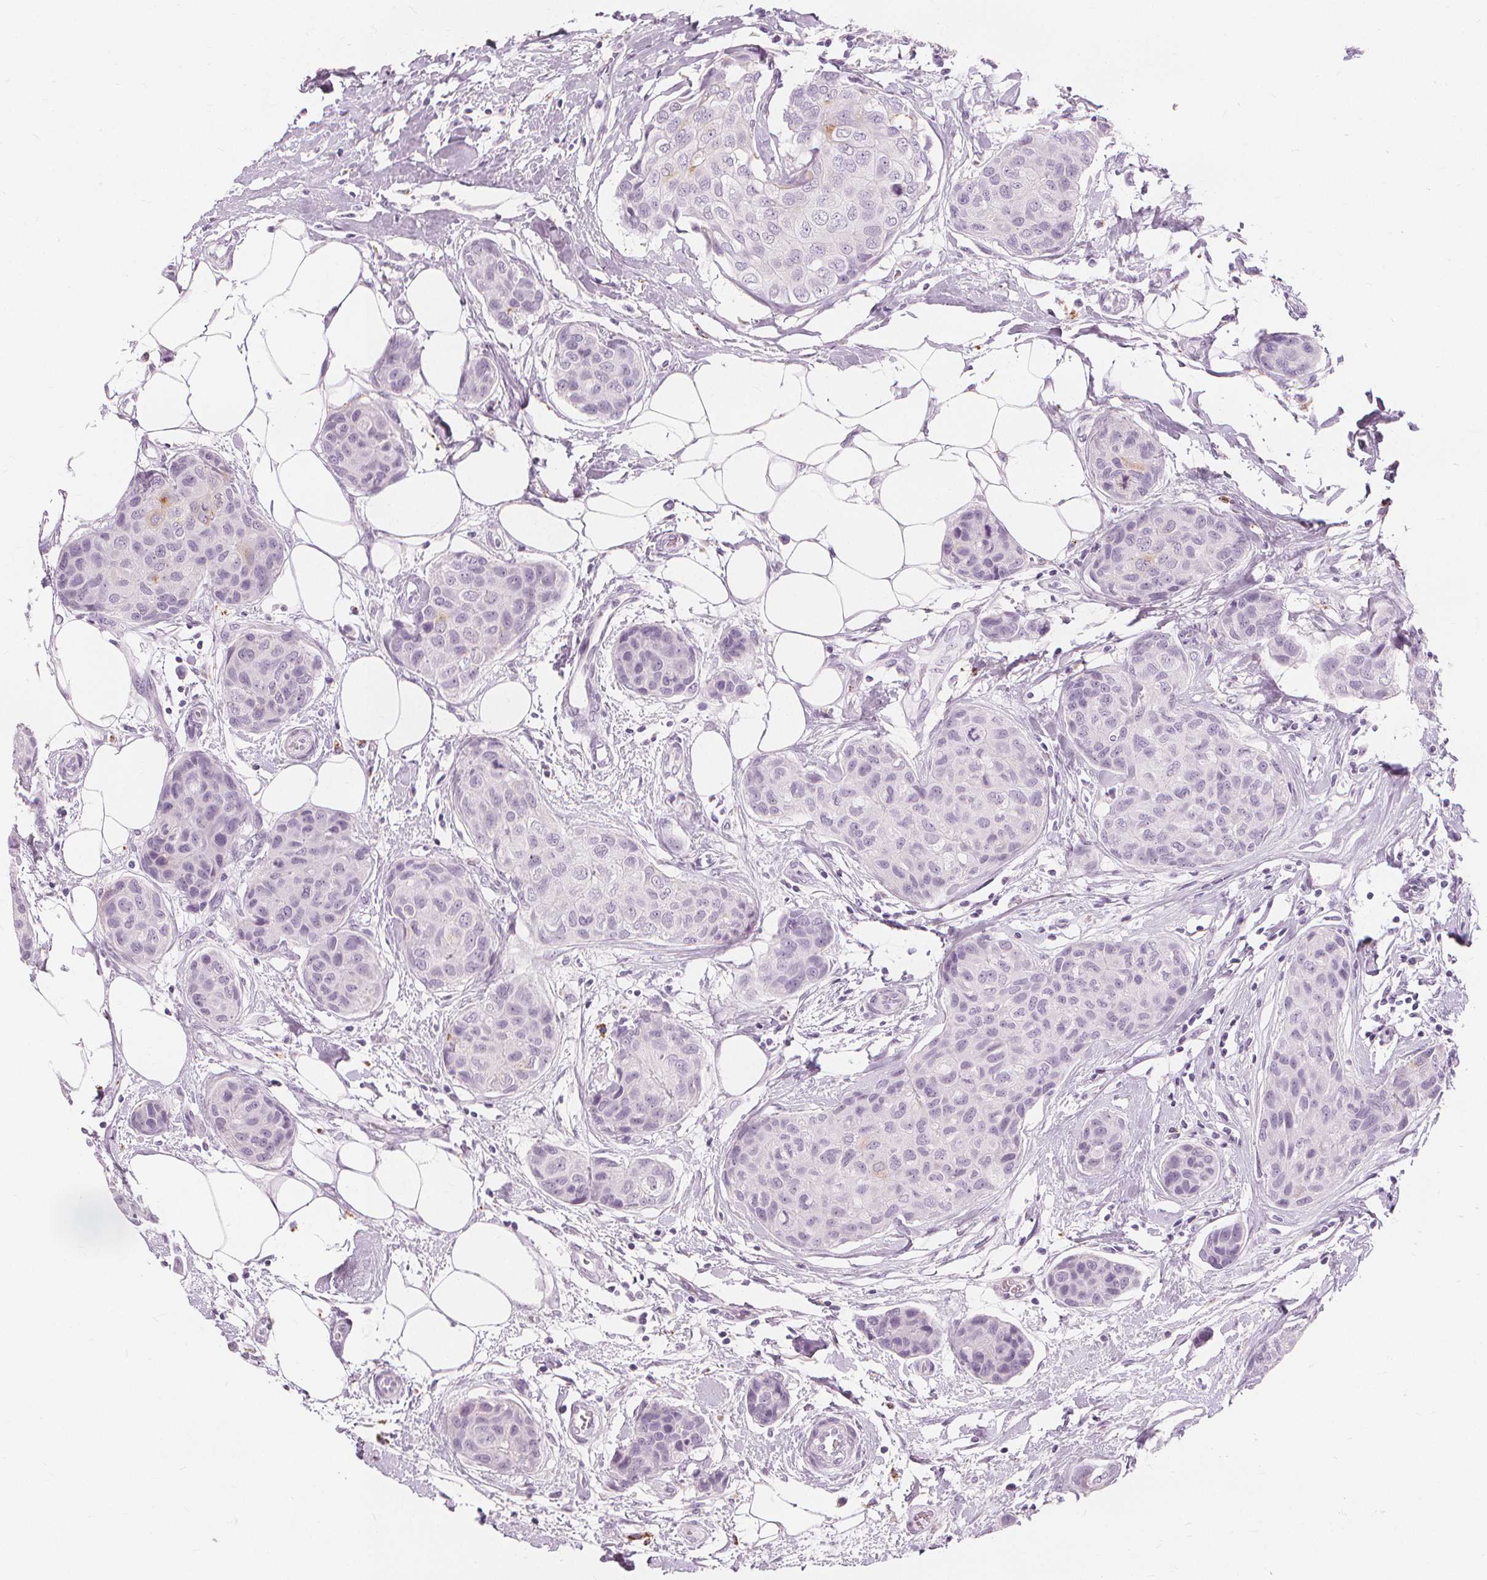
{"staining": {"intensity": "negative", "quantity": "none", "location": "none"}, "tissue": "breast cancer", "cell_type": "Tumor cells", "image_type": "cancer", "snomed": [{"axis": "morphology", "description": "Duct carcinoma"}, {"axis": "topography", "description": "Breast"}], "caption": "High power microscopy image of an IHC micrograph of infiltrating ductal carcinoma (breast), revealing no significant positivity in tumor cells.", "gene": "TFF1", "patient": {"sex": "female", "age": 80}}